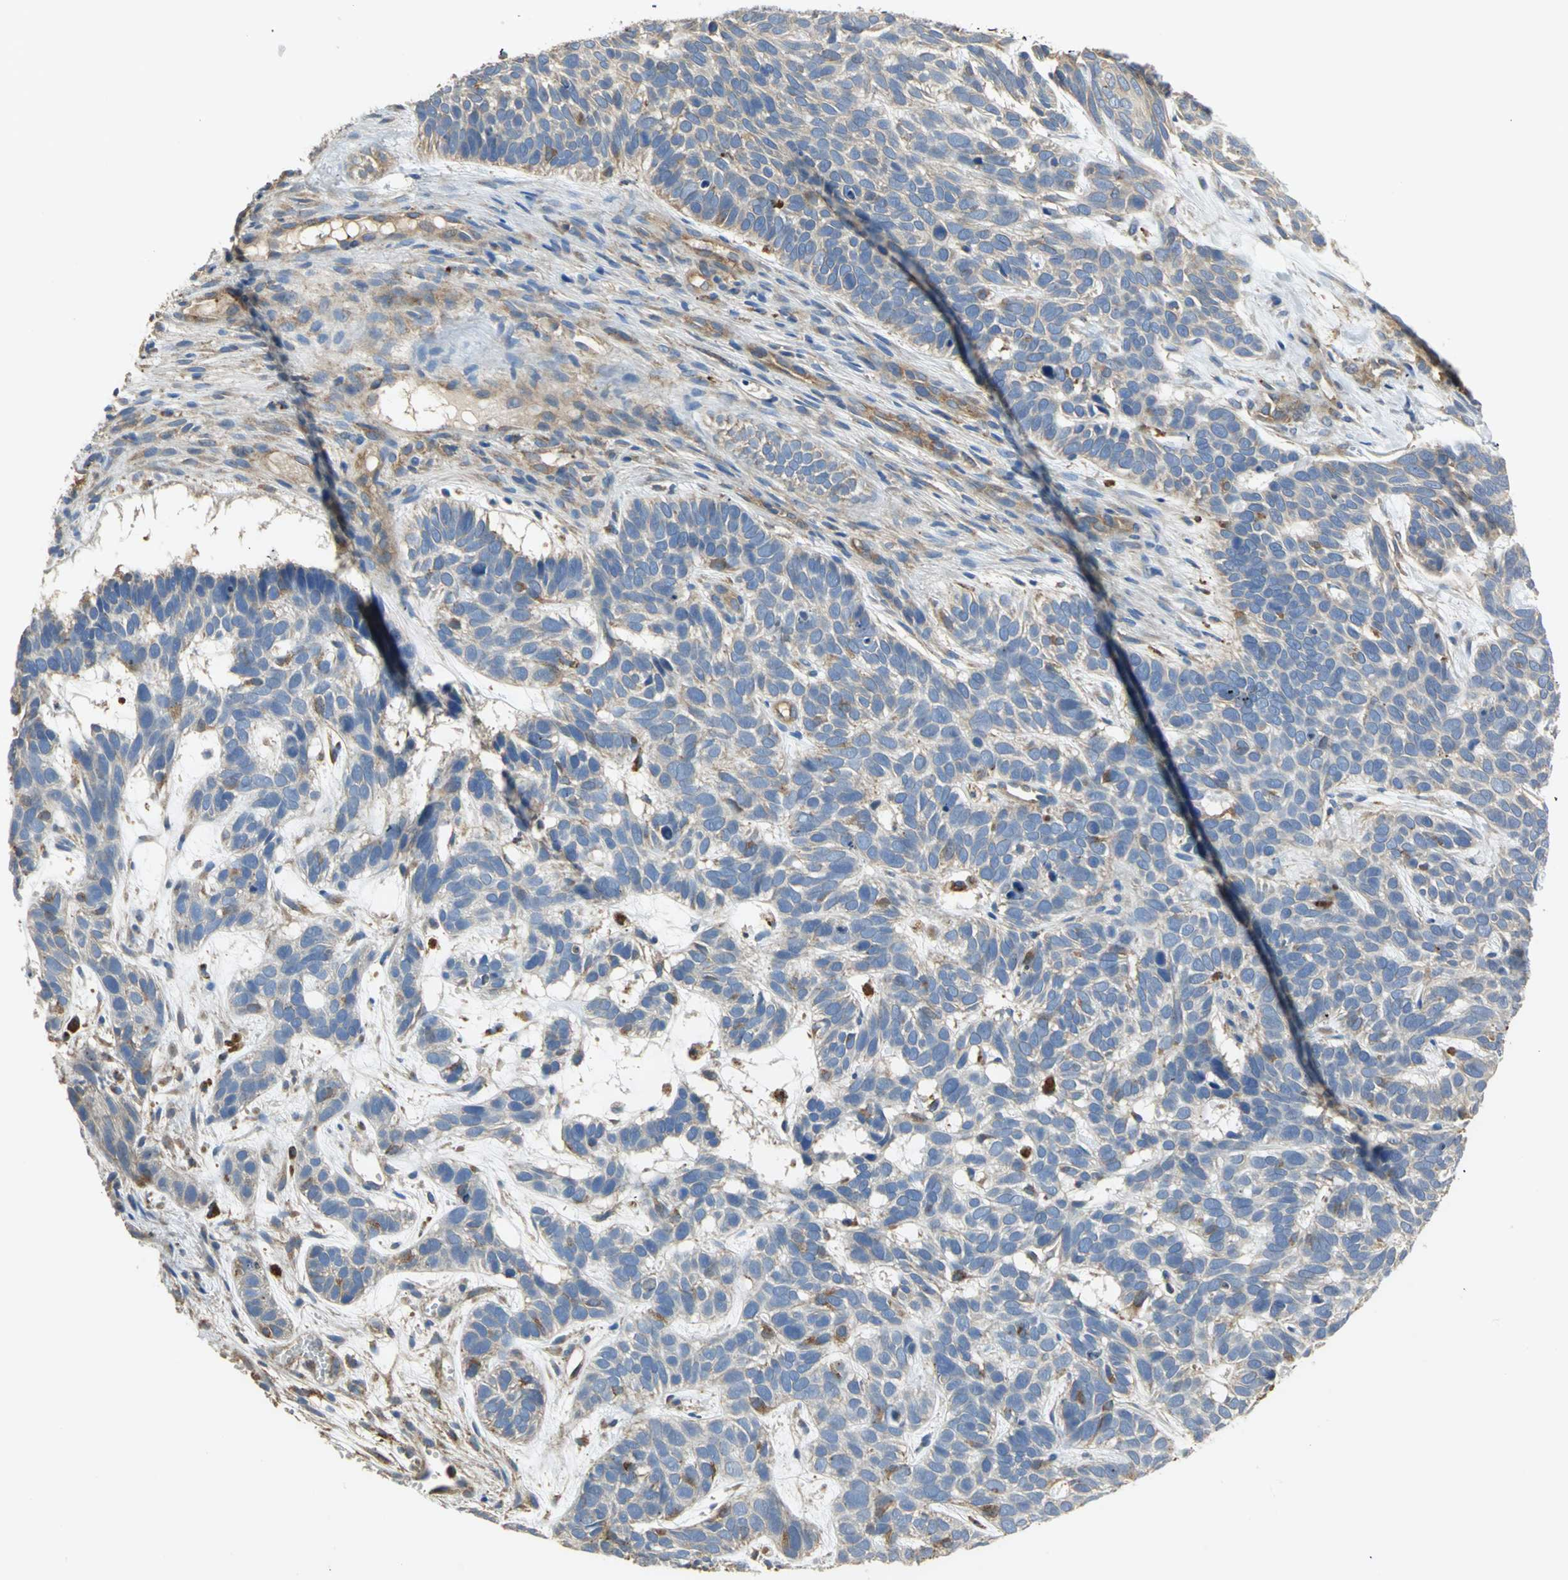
{"staining": {"intensity": "weak", "quantity": "25%-75%", "location": "cytoplasmic/membranous"}, "tissue": "skin cancer", "cell_type": "Tumor cells", "image_type": "cancer", "snomed": [{"axis": "morphology", "description": "Basal cell carcinoma"}, {"axis": "topography", "description": "Skin"}], "caption": "Immunohistochemical staining of skin cancer (basal cell carcinoma) reveals low levels of weak cytoplasmic/membranous protein expression in about 25%-75% of tumor cells.", "gene": "DIAPH2", "patient": {"sex": "male", "age": 87}}